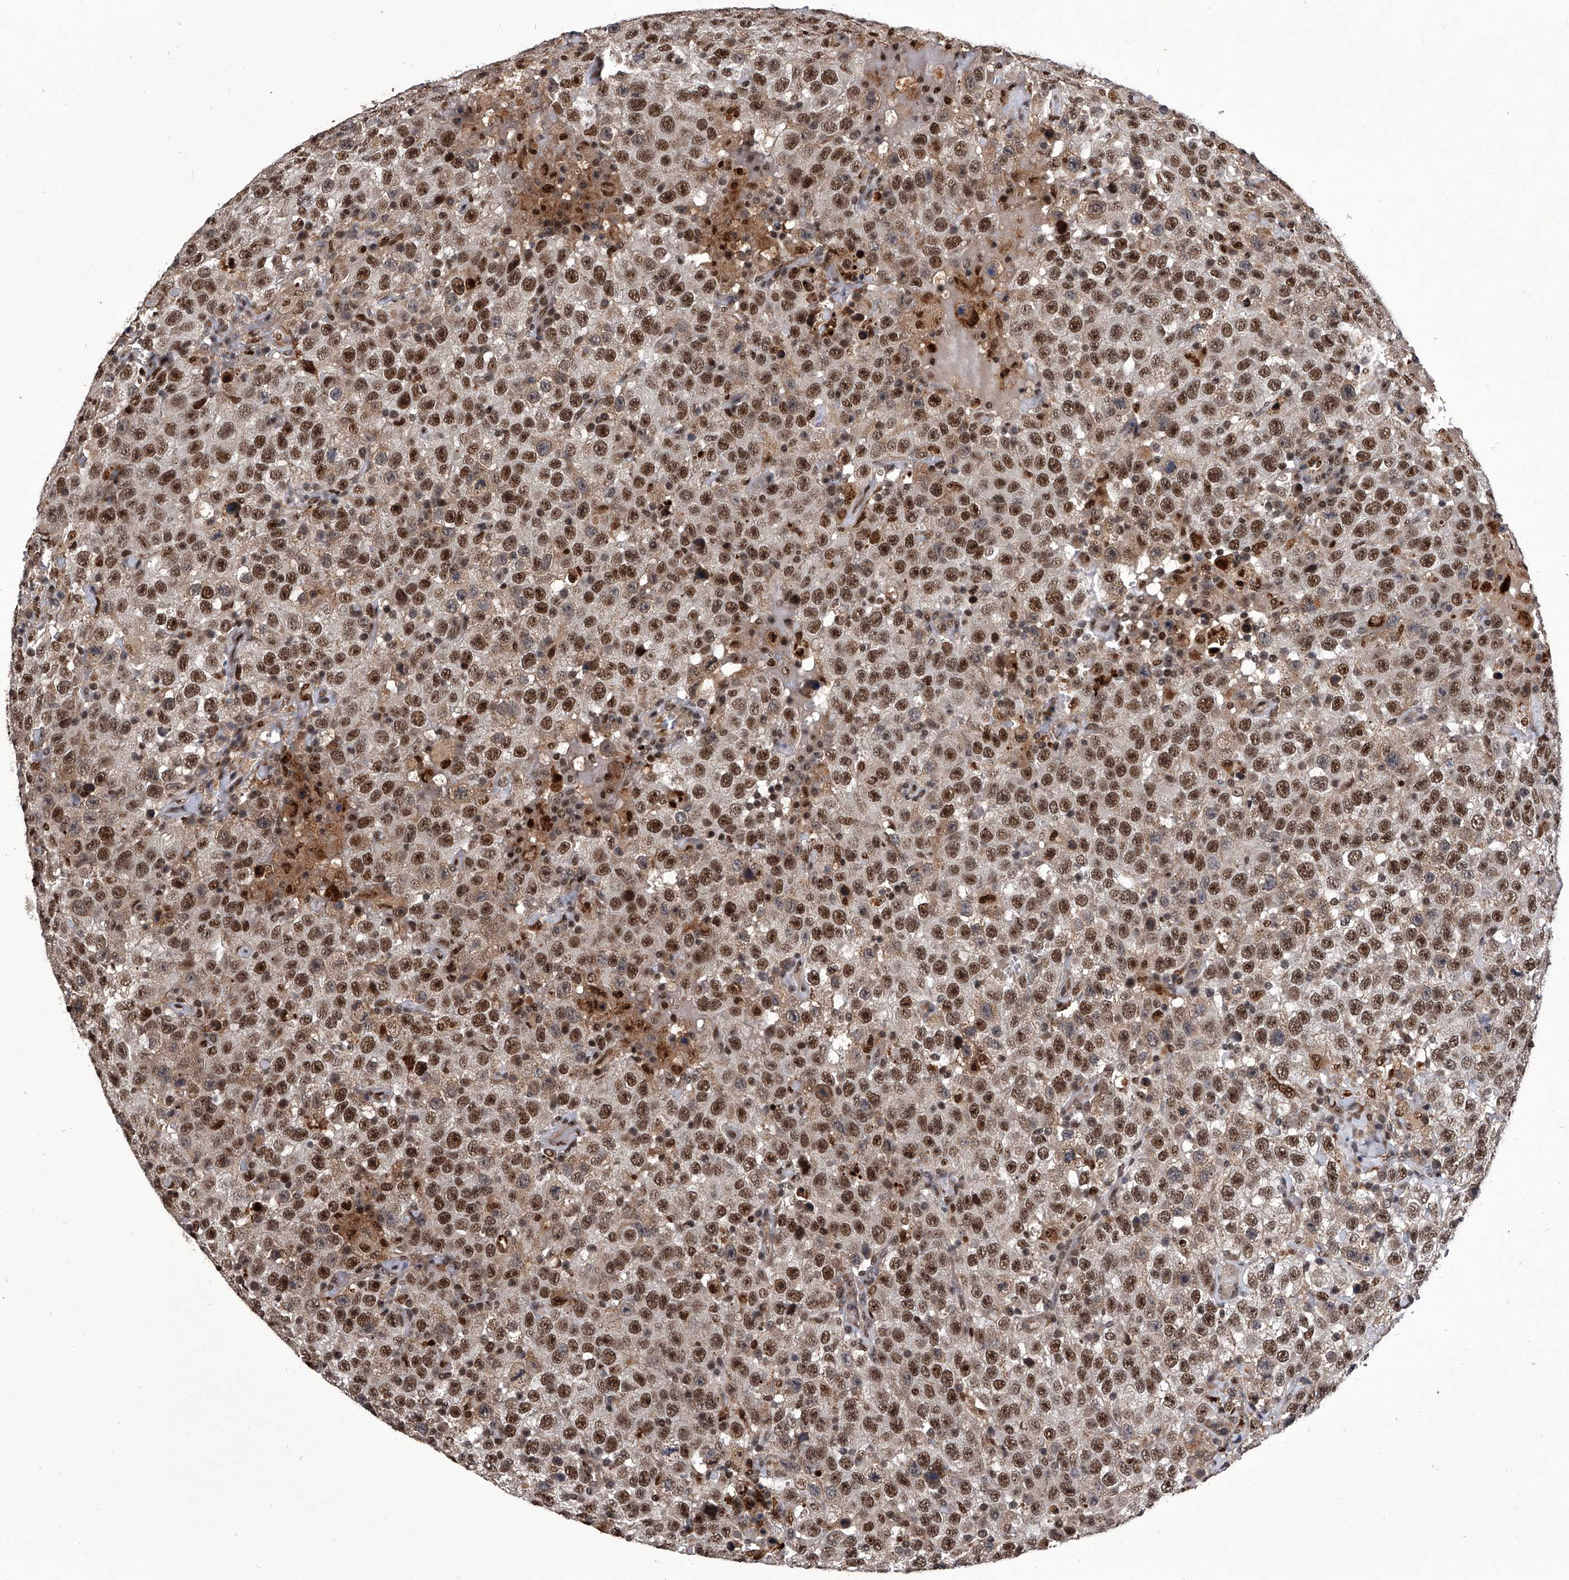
{"staining": {"intensity": "strong", "quantity": ">75%", "location": "nuclear"}, "tissue": "testis cancer", "cell_type": "Tumor cells", "image_type": "cancer", "snomed": [{"axis": "morphology", "description": "Seminoma, NOS"}, {"axis": "topography", "description": "Testis"}], "caption": "A brown stain shows strong nuclear positivity of a protein in human testis cancer tumor cells.", "gene": "CMTR1", "patient": {"sex": "male", "age": 41}}